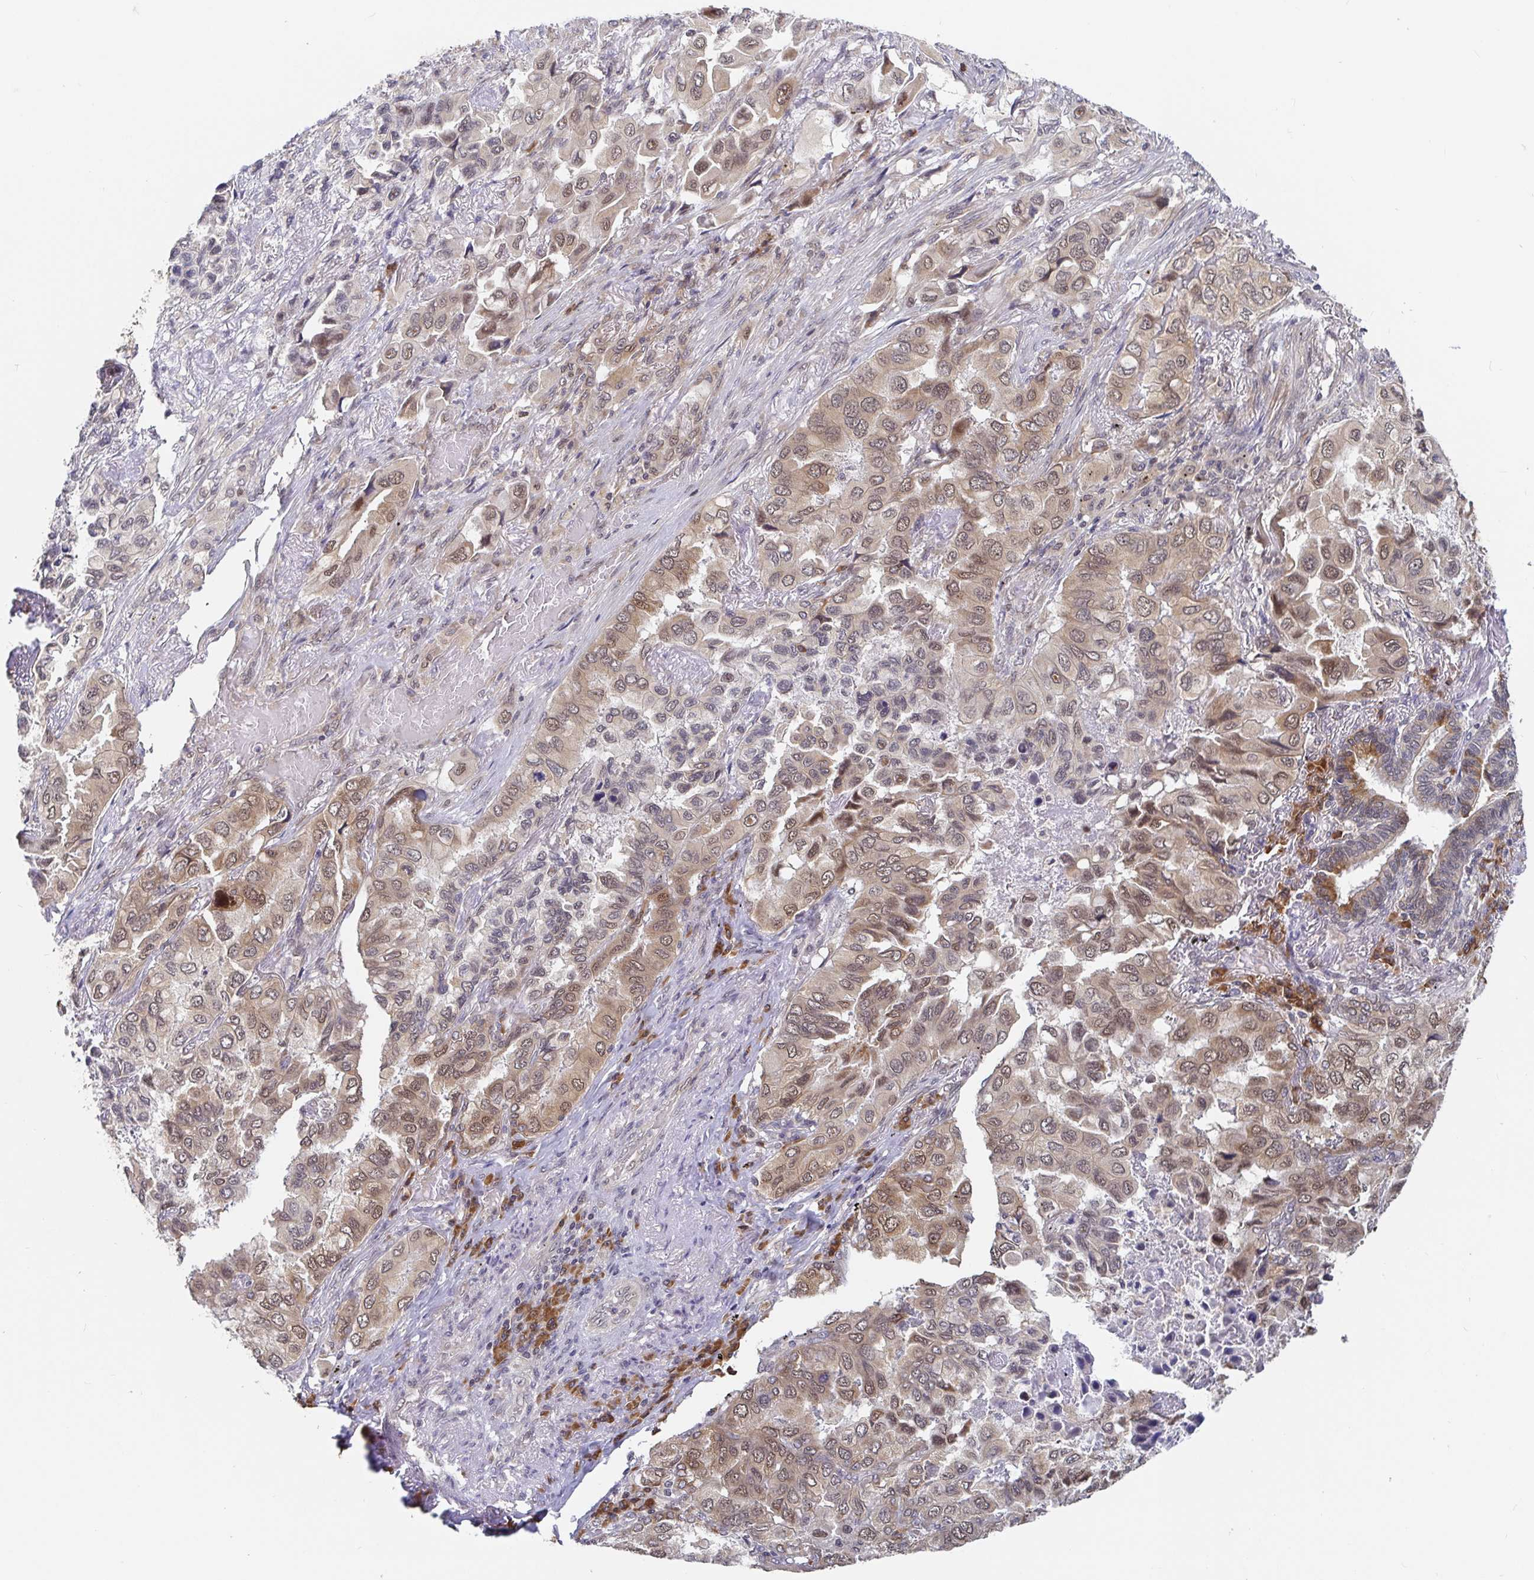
{"staining": {"intensity": "weak", "quantity": ">75%", "location": "cytoplasmic/membranous,nuclear"}, "tissue": "lung cancer", "cell_type": "Tumor cells", "image_type": "cancer", "snomed": [{"axis": "morphology", "description": "Aneuploidy"}, {"axis": "morphology", "description": "Adenocarcinoma, NOS"}, {"axis": "morphology", "description": "Adenocarcinoma, metastatic, NOS"}, {"axis": "topography", "description": "Lymph node"}, {"axis": "topography", "description": "Lung"}], "caption": "This is a micrograph of IHC staining of lung cancer (metastatic adenocarcinoma), which shows weak expression in the cytoplasmic/membranous and nuclear of tumor cells.", "gene": "ALG1", "patient": {"sex": "female", "age": 48}}